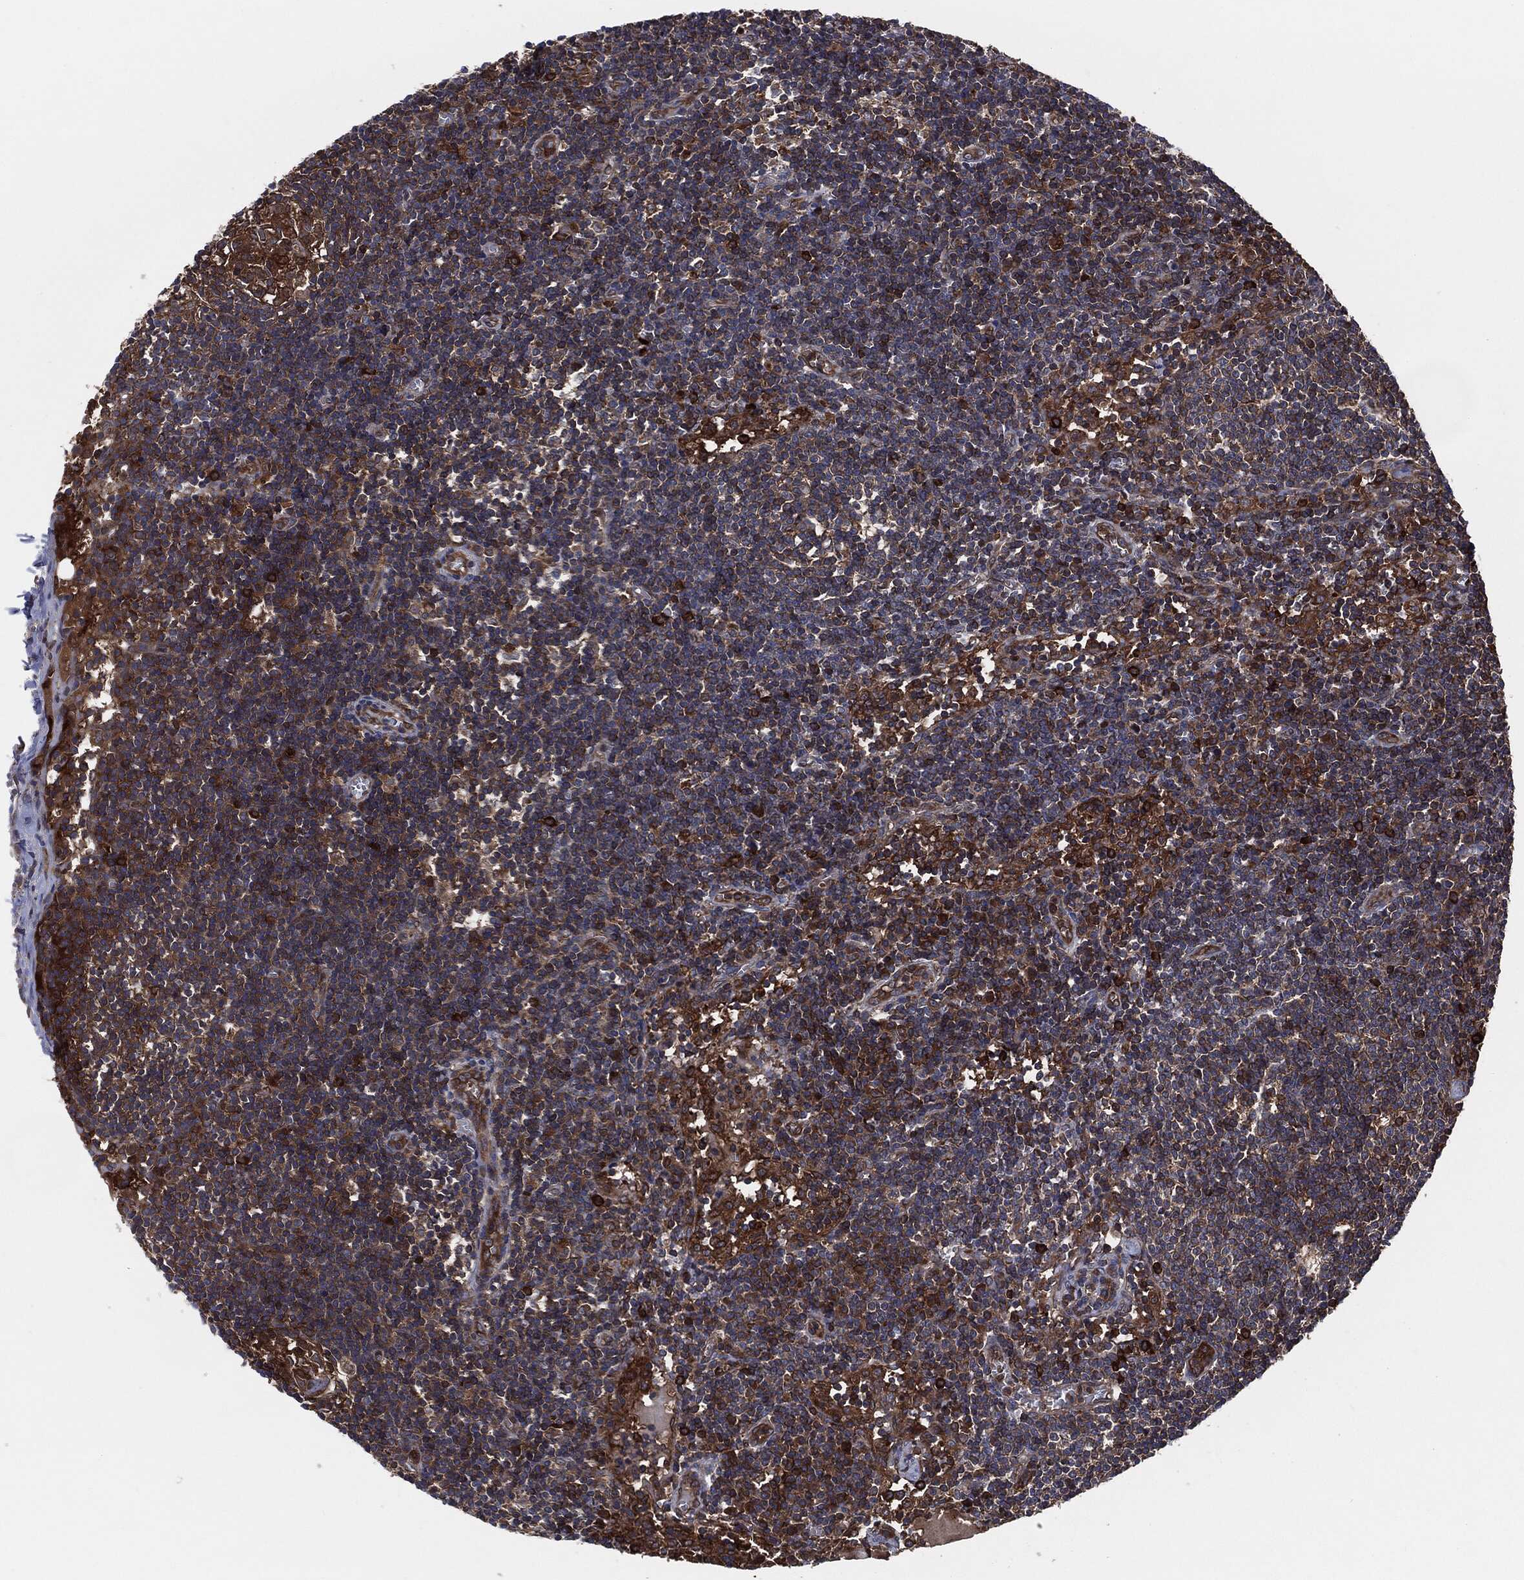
{"staining": {"intensity": "moderate", "quantity": ">75%", "location": "cytoplasmic/membranous"}, "tissue": "lymph node", "cell_type": "Germinal center cells", "image_type": "normal", "snomed": [{"axis": "morphology", "description": "Normal tissue, NOS"}, {"axis": "morphology", "description": "Adenocarcinoma, NOS"}, {"axis": "topography", "description": "Lymph node"}, {"axis": "topography", "description": "Pancreas"}], "caption": "Immunohistochemical staining of normal lymph node shows >75% levels of moderate cytoplasmic/membranous protein expression in about >75% of germinal center cells.", "gene": "XPNPEP1", "patient": {"sex": "female", "age": 58}}